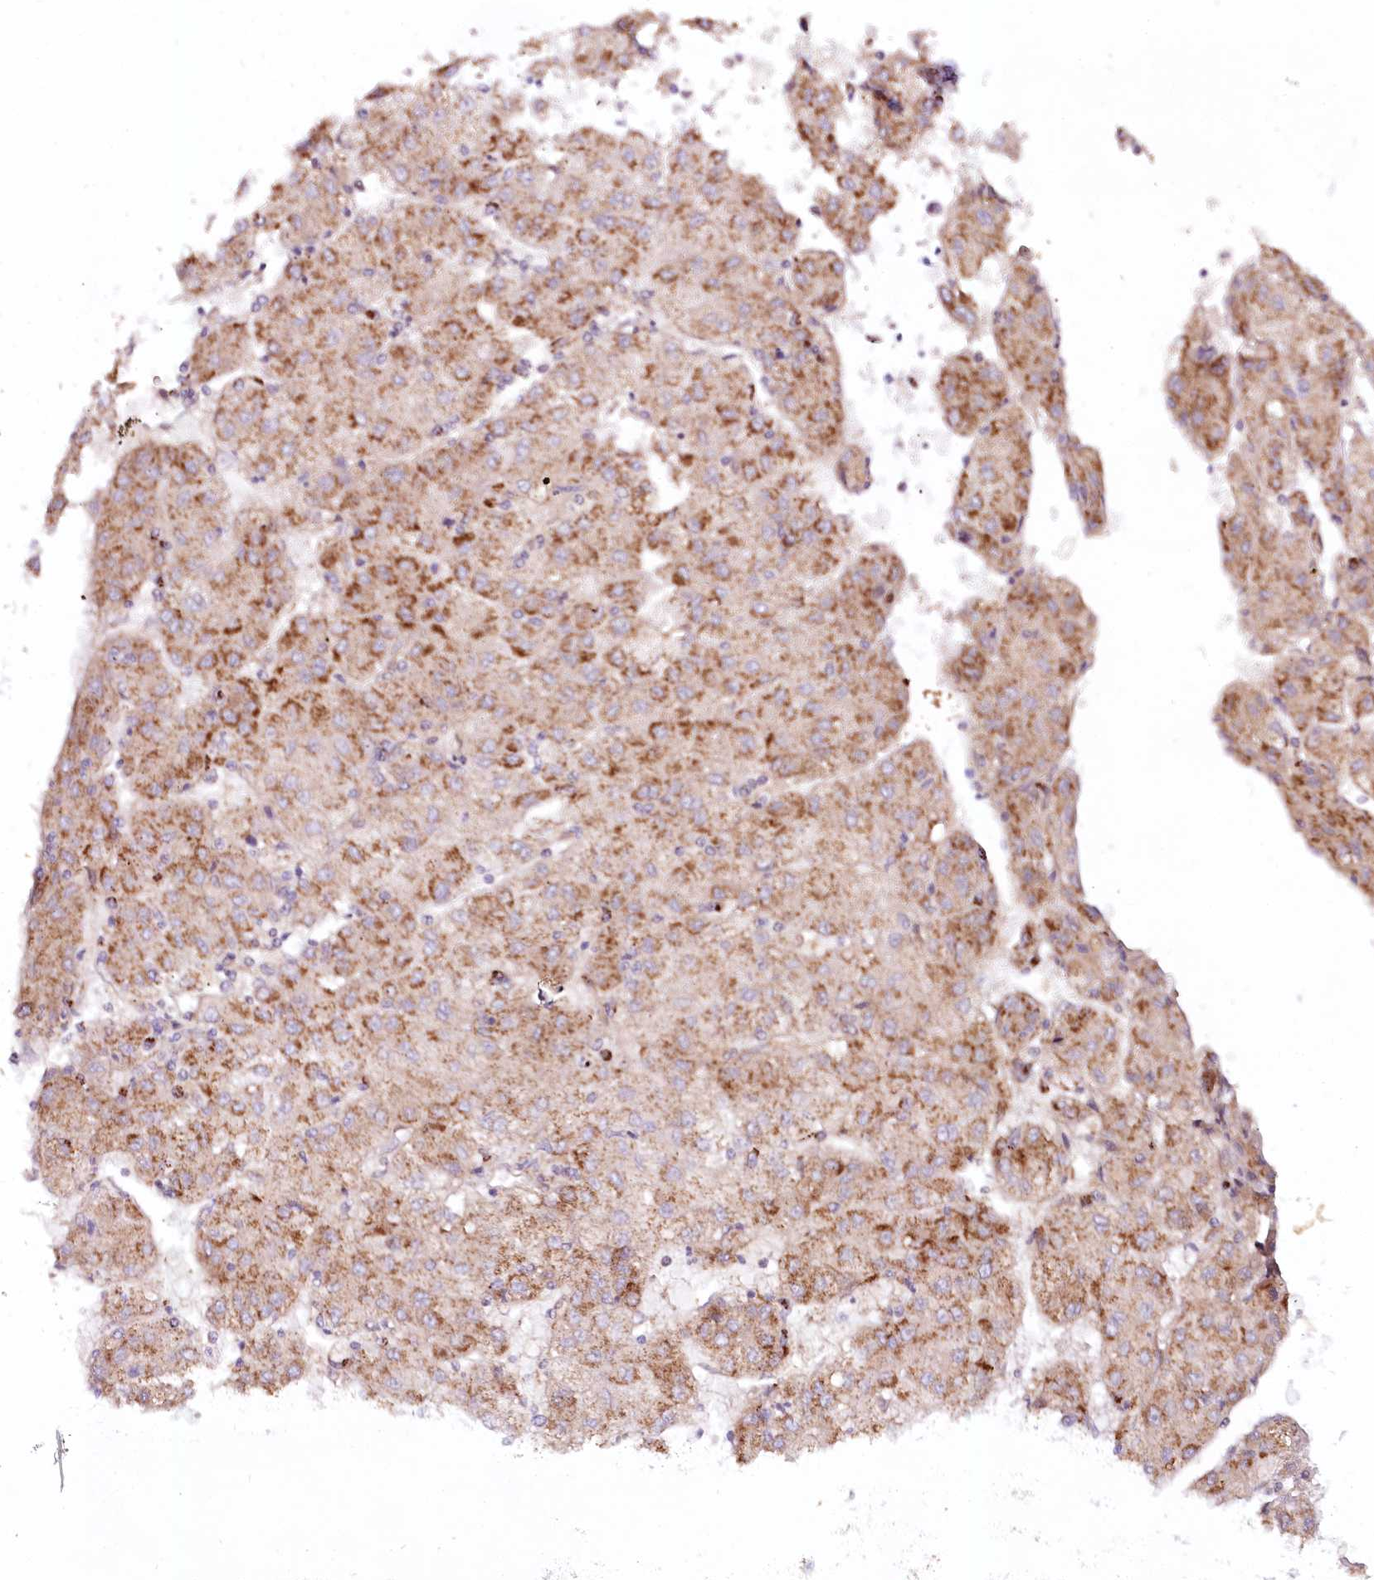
{"staining": {"intensity": "moderate", "quantity": ">75%", "location": "cytoplasmic/membranous"}, "tissue": "liver cancer", "cell_type": "Tumor cells", "image_type": "cancer", "snomed": [{"axis": "morphology", "description": "Carcinoma, Hepatocellular, NOS"}, {"axis": "topography", "description": "Liver"}], "caption": "High-magnification brightfield microscopy of liver cancer (hepatocellular carcinoma) stained with DAB (brown) and counterstained with hematoxylin (blue). tumor cells exhibit moderate cytoplasmic/membranous staining is seen in approximately>75% of cells.", "gene": "COPG1", "patient": {"sex": "male", "age": 72}}